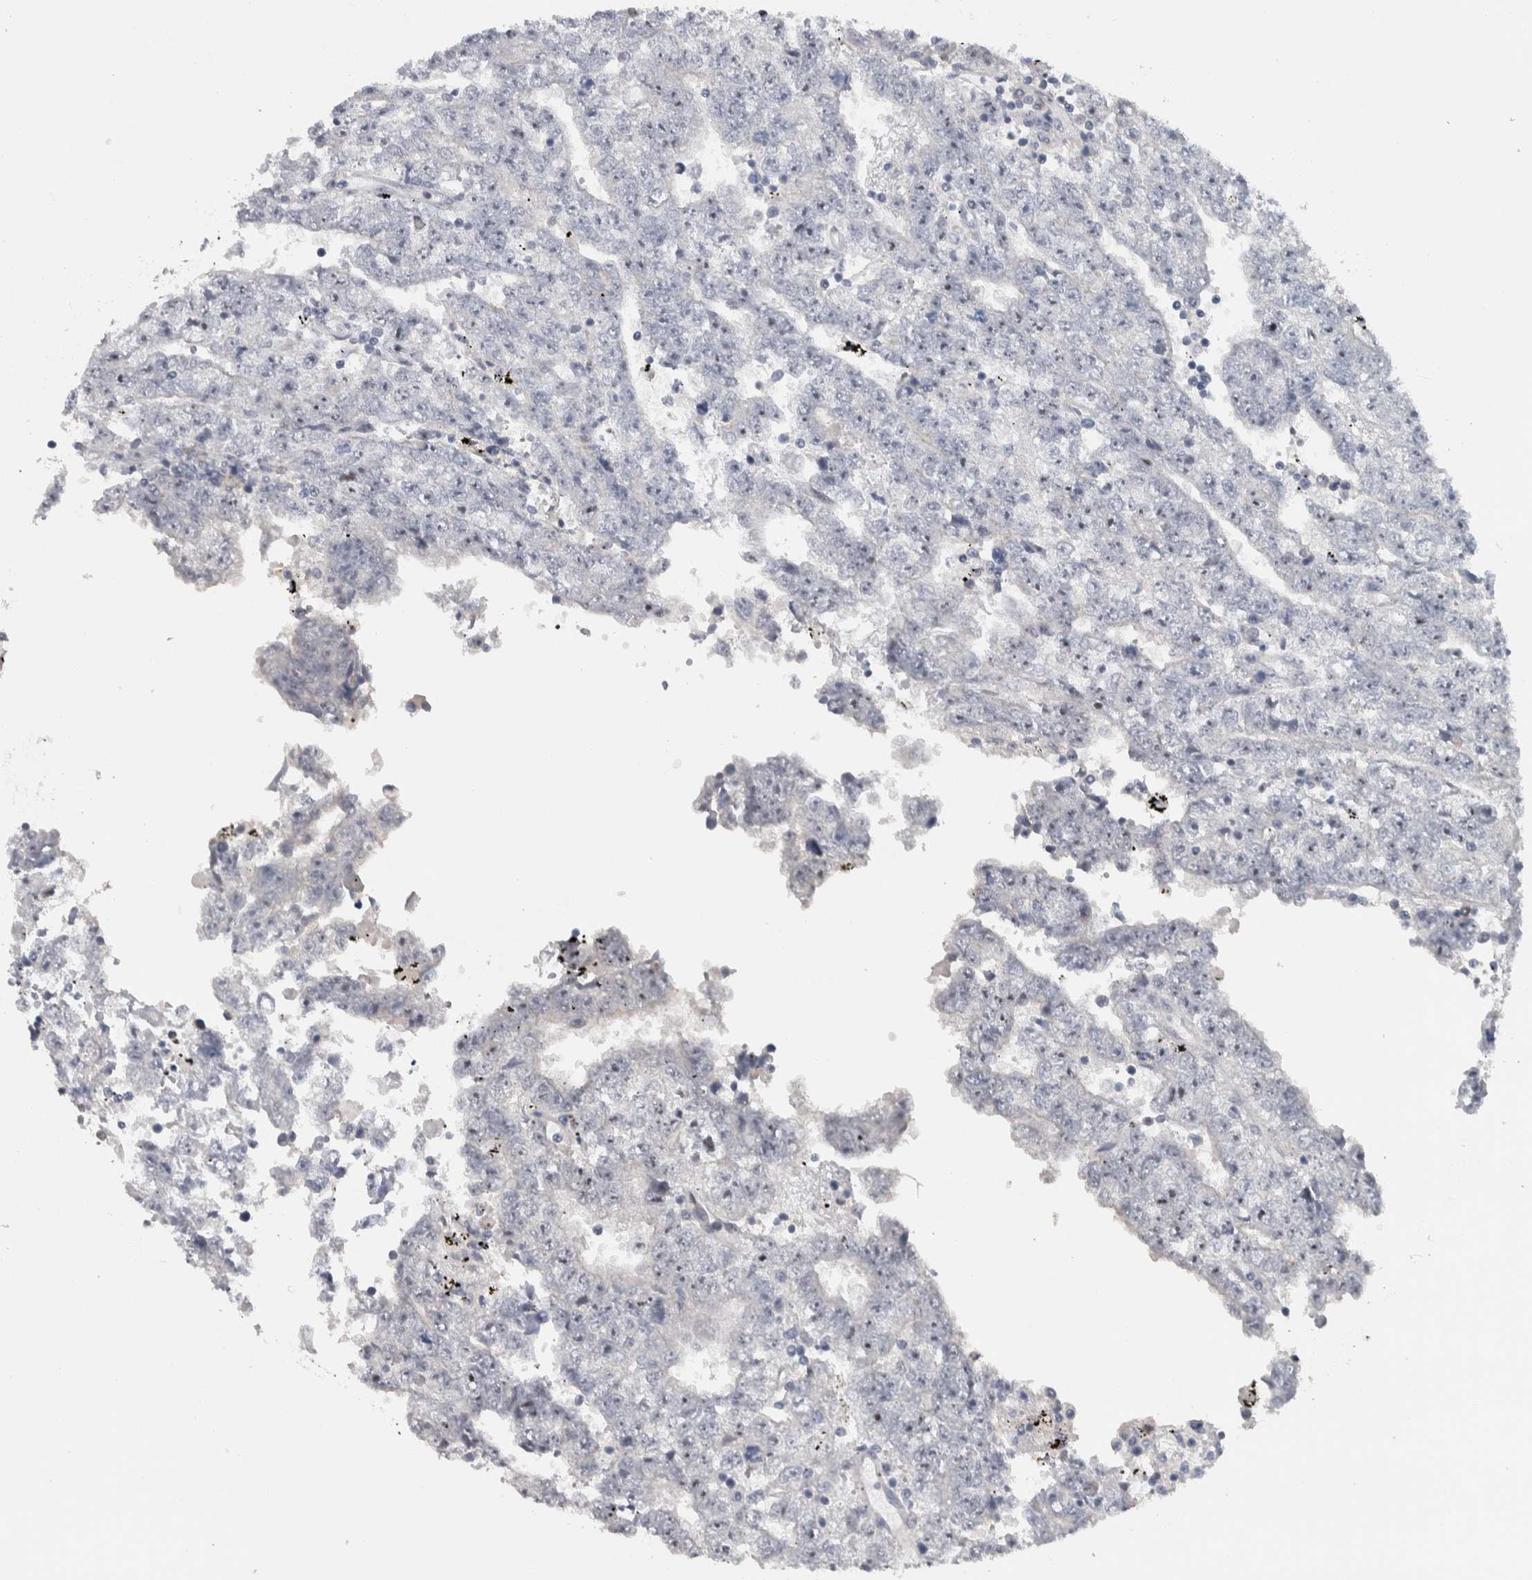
{"staining": {"intensity": "negative", "quantity": "none", "location": "none"}, "tissue": "testis cancer", "cell_type": "Tumor cells", "image_type": "cancer", "snomed": [{"axis": "morphology", "description": "Carcinoma, Embryonal, NOS"}, {"axis": "topography", "description": "Testis"}], "caption": "This is an immunohistochemistry (IHC) image of human testis embryonal carcinoma. There is no staining in tumor cells.", "gene": "PRRG4", "patient": {"sex": "male", "age": 25}}